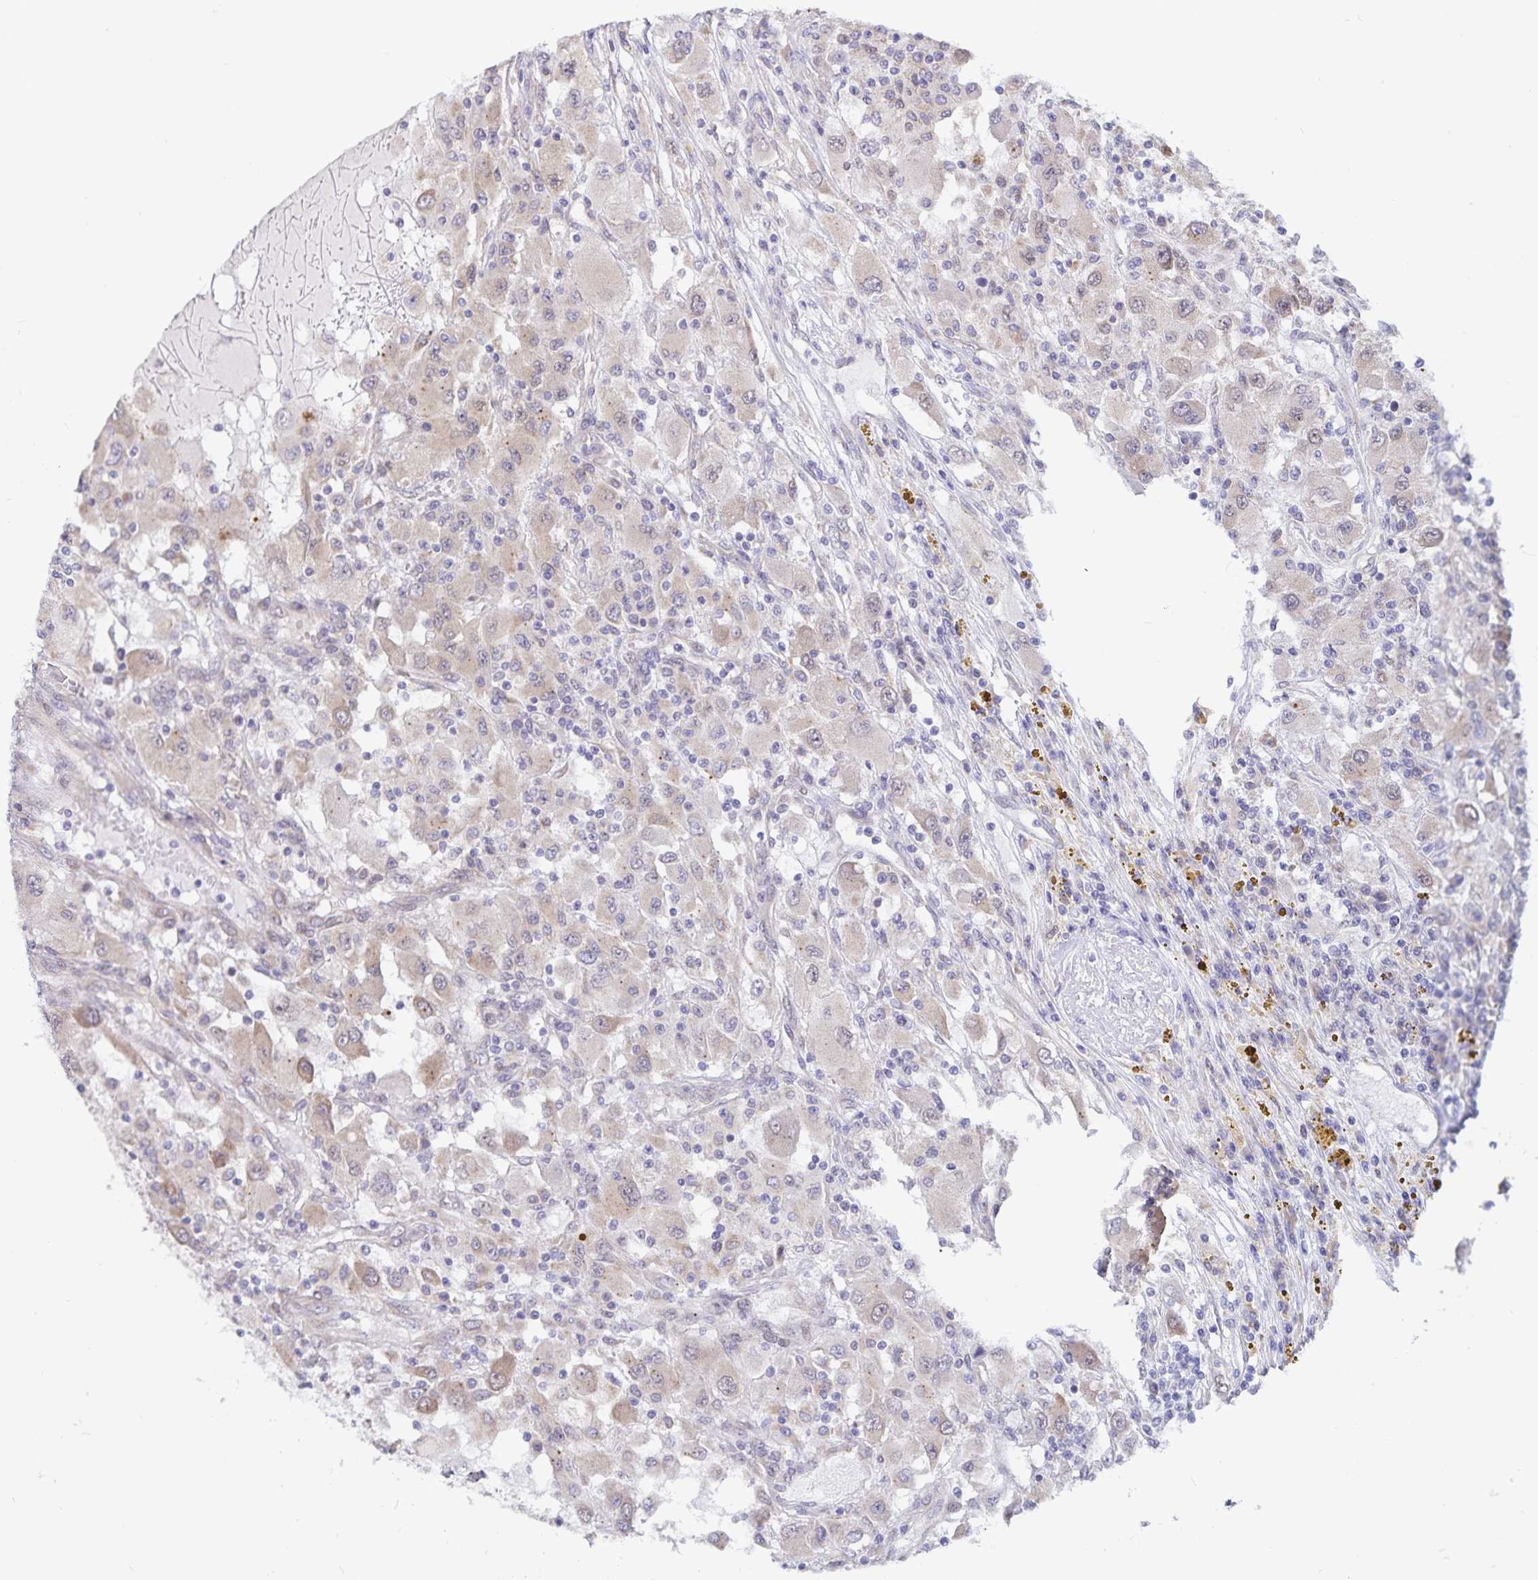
{"staining": {"intensity": "weak", "quantity": "<25%", "location": "cytoplasmic/membranous"}, "tissue": "renal cancer", "cell_type": "Tumor cells", "image_type": "cancer", "snomed": [{"axis": "morphology", "description": "Adenocarcinoma, NOS"}, {"axis": "topography", "description": "Kidney"}], "caption": "IHC of human renal cancer reveals no positivity in tumor cells.", "gene": "ATP2A2", "patient": {"sex": "female", "age": 67}}